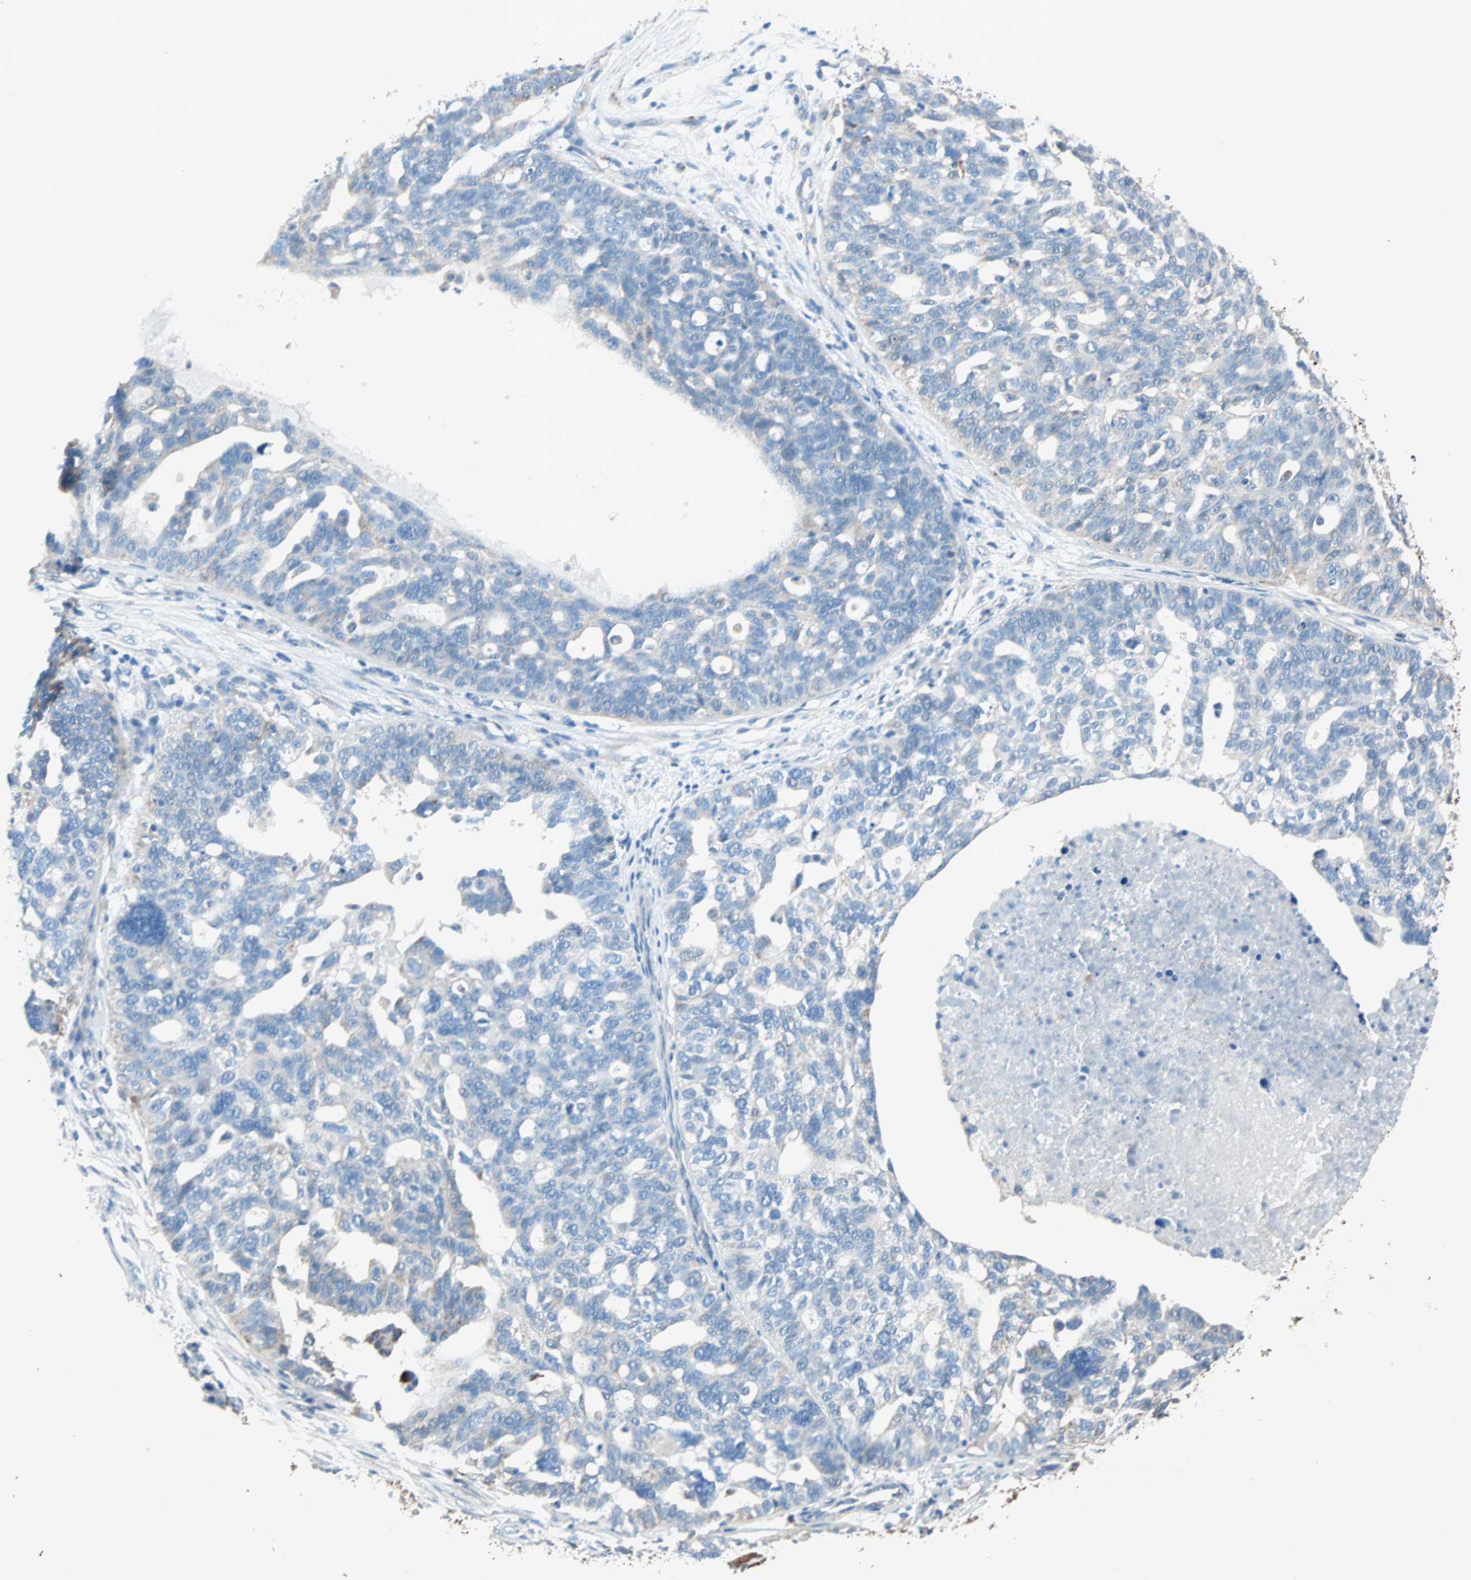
{"staining": {"intensity": "moderate", "quantity": "25%-75%", "location": "cytoplasmic/membranous"}, "tissue": "ovarian cancer", "cell_type": "Tumor cells", "image_type": "cancer", "snomed": [{"axis": "morphology", "description": "Cystadenocarcinoma, serous, NOS"}, {"axis": "topography", "description": "Ovary"}], "caption": "Immunohistochemical staining of human ovarian cancer (serous cystadenocarcinoma) displays medium levels of moderate cytoplasmic/membranous staining in about 25%-75% of tumor cells. (DAB = brown stain, brightfield microscopy at high magnification).", "gene": "LY6G6F", "patient": {"sex": "female", "age": 59}}